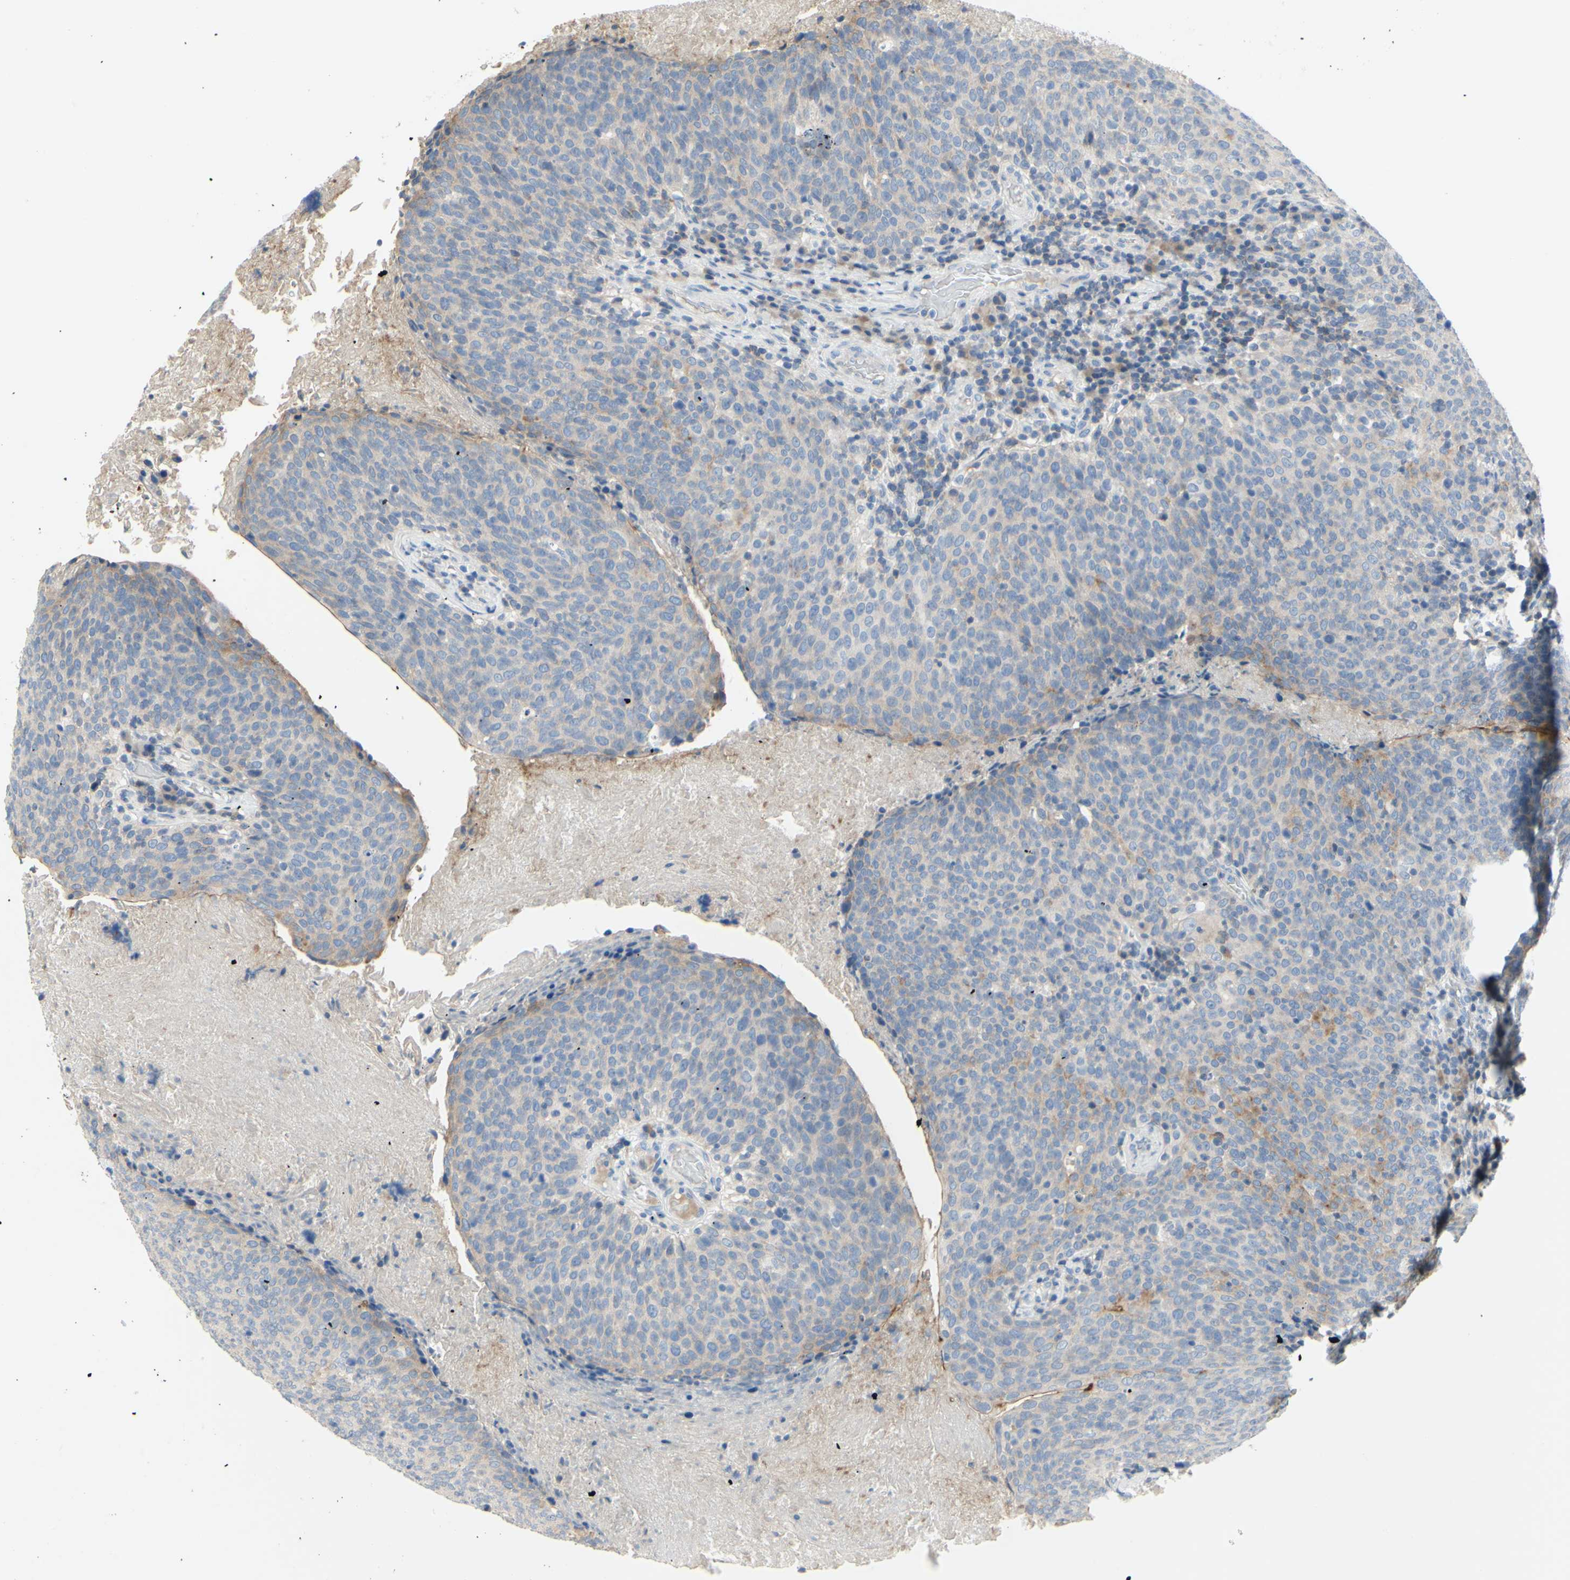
{"staining": {"intensity": "weak", "quantity": ">75%", "location": "cytoplasmic/membranous"}, "tissue": "head and neck cancer", "cell_type": "Tumor cells", "image_type": "cancer", "snomed": [{"axis": "morphology", "description": "Squamous cell carcinoma, NOS"}, {"axis": "morphology", "description": "Squamous cell carcinoma, metastatic, NOS"}, {"axis": "topography", "description": "Lymph node"}, {"axis": "topography", "description": "Head-Neck"}], "caption": "Immunohistochemical staining of head and neck cancer demonstrates weak cytoplasmic/membranous protein staining in about >75% of tumor cells.", "gene": "MUC1", "patient": {"sex": "male", "age": 62}}